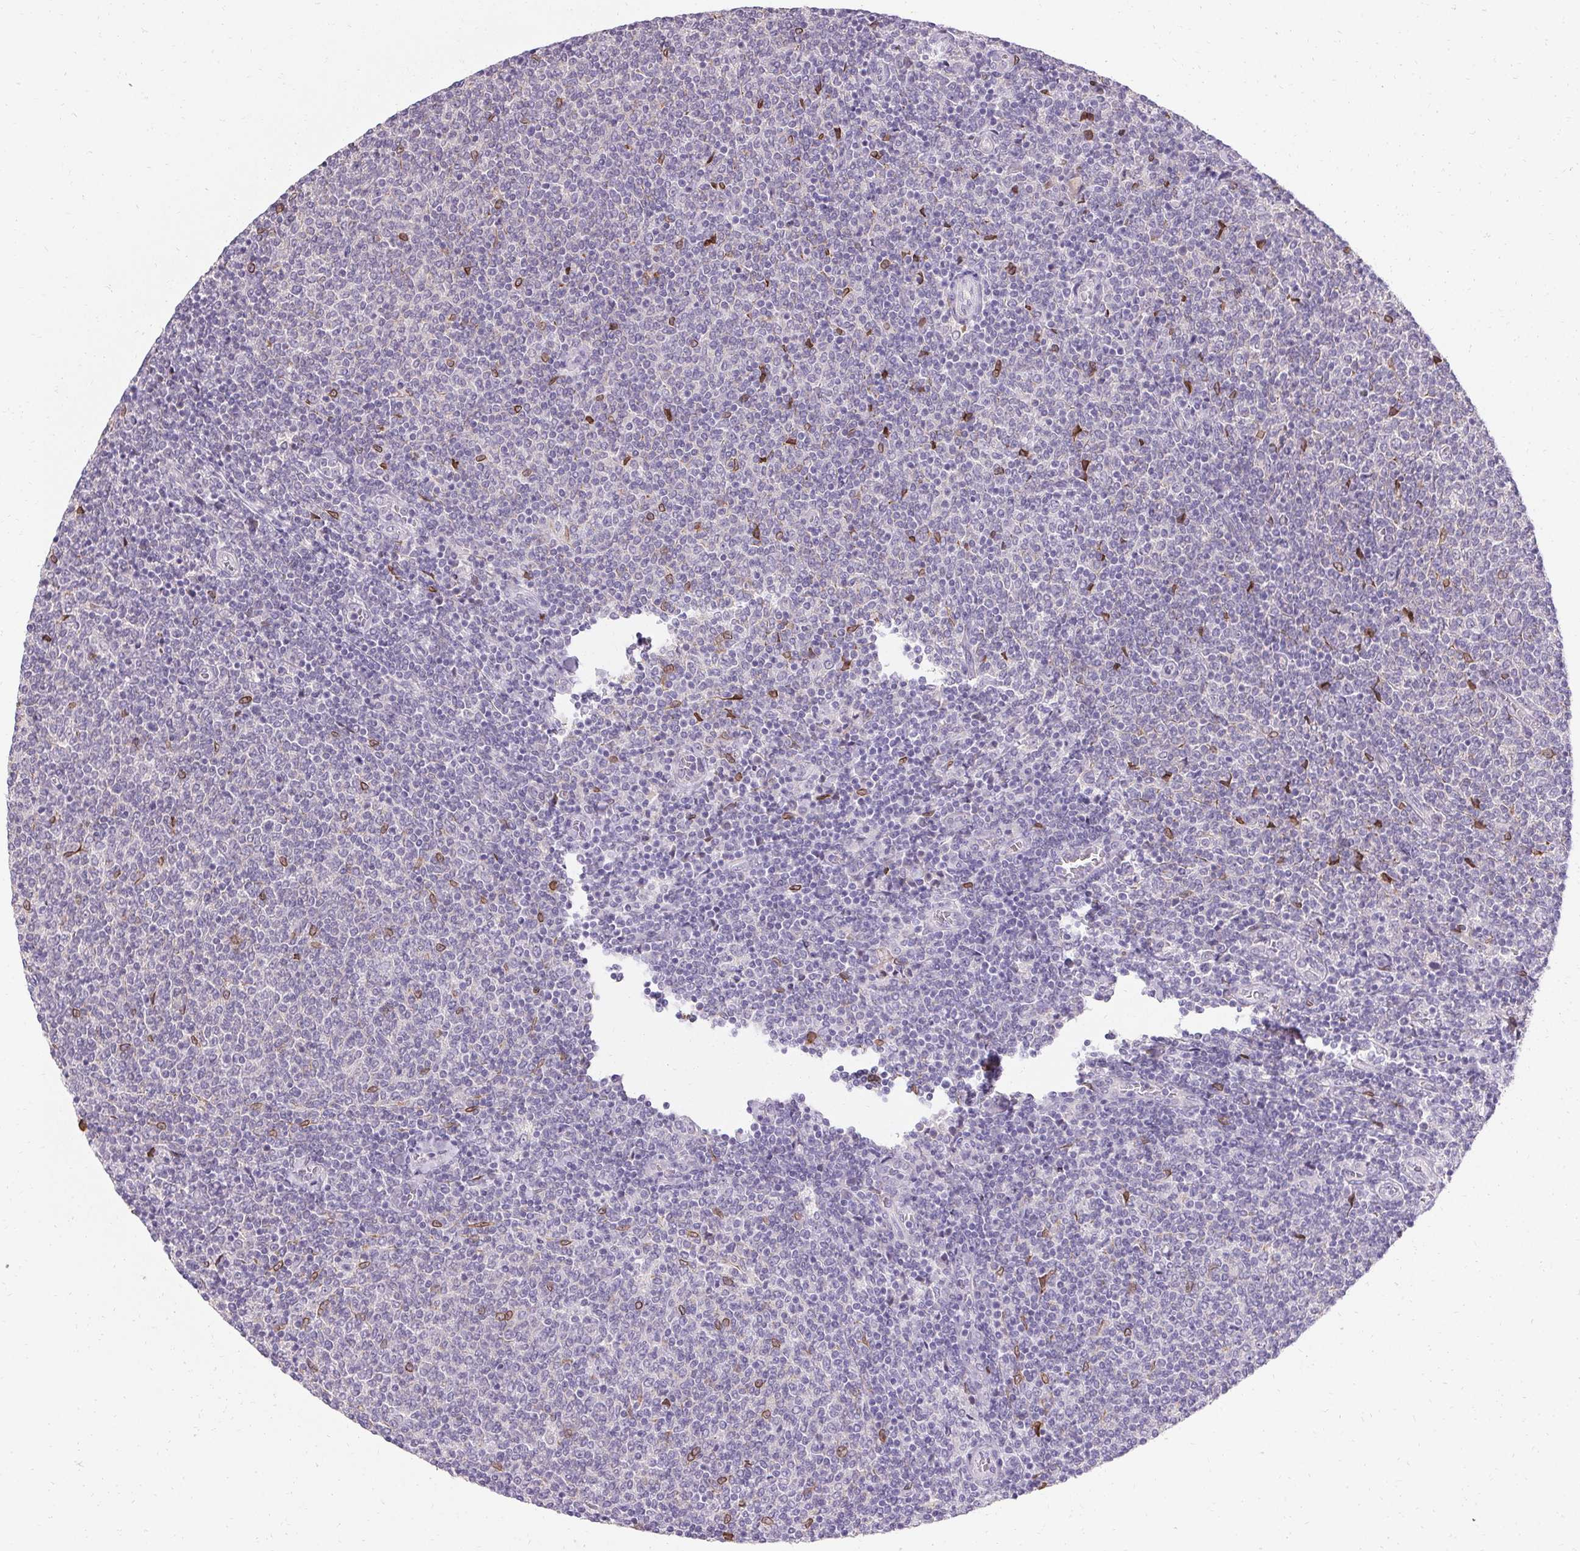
{"staining": {"intensity": "negative", "quantity": "none", "location": "none"}, "tissue": "lymphoma", "cell_type": "Tumor cells", "image_type": "cancer", "snomed": [{"axis": "morphology", "description": "Malignant lymphoma, non-Hodgkin's type, Low grade"}, {"axis": "topography", "description": "Lymph node"}], "caption": "This is an immunohistochemistry (IHC) histopathology image of lymphoma. There is no staining in tumor cells.", "gene": "HSD17B3", "patient": {"sex": "male", "age": 52}}